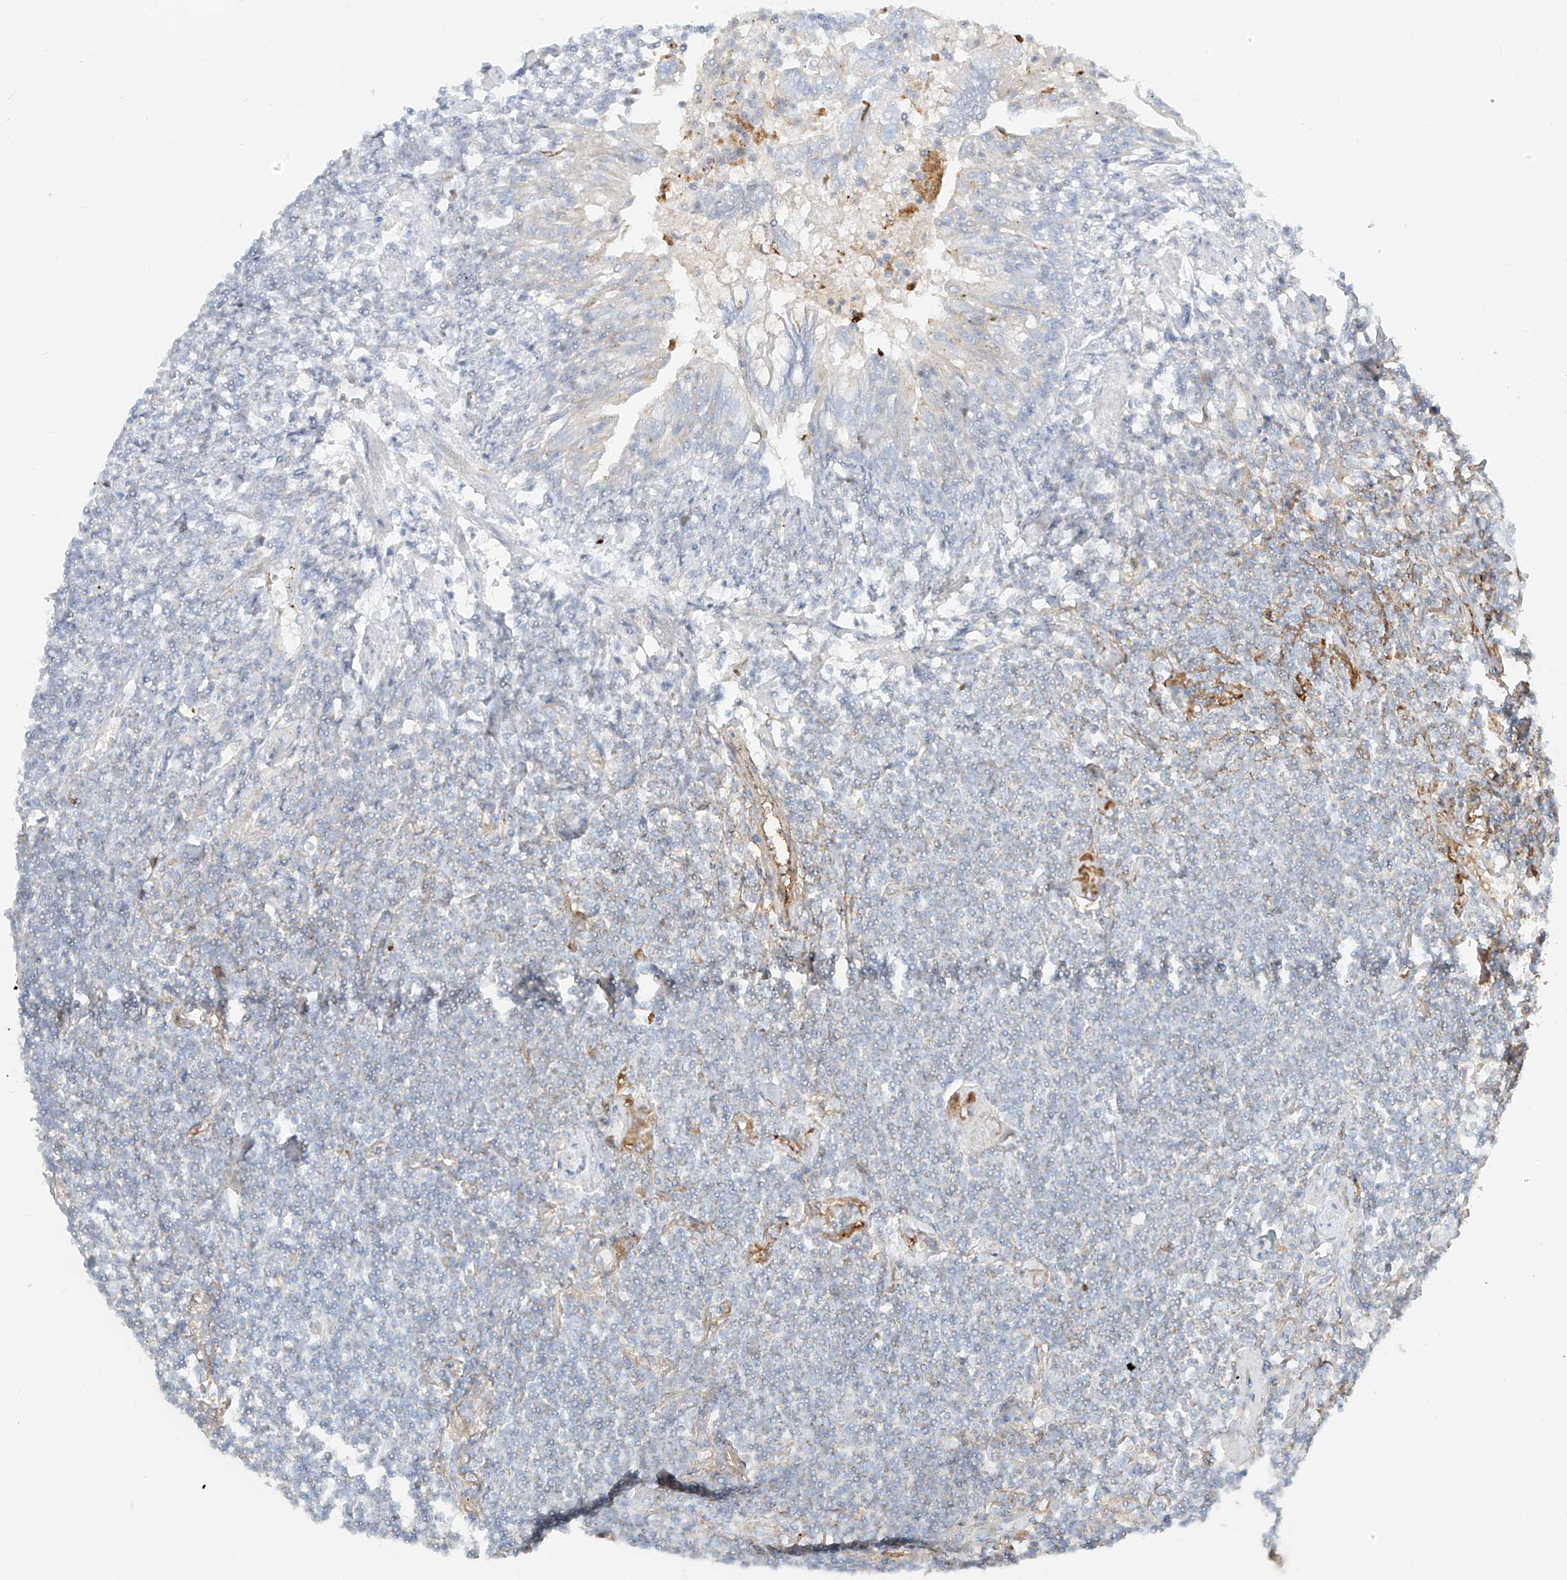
{"staining": {"intensity": "negative", "quantity": "none", "location": "none"}, "tissue": "lymphoma", "cell_type": "Tumor cells", "image_type": "cancer", "snomed": [{"axis": "morphology", "description": "Malignant lymphoma, non-Hodgkin's type, Low grade"}, {"axis": "topography", "description": "Lung"}], "caption": "IHC photomicrograph of low-grade malignant lymphoma, non-Hodgkin's type stained for a protein (brown), which demonstrates no positivity in tumor cells. (Stains: DAB immunohistochemistry with hematoxylin counter stain, Microscopy: brightfield microscopy at high magnification).", "gene": "OCSTAMP", "patient": {"sex": "female", "age": 71}}